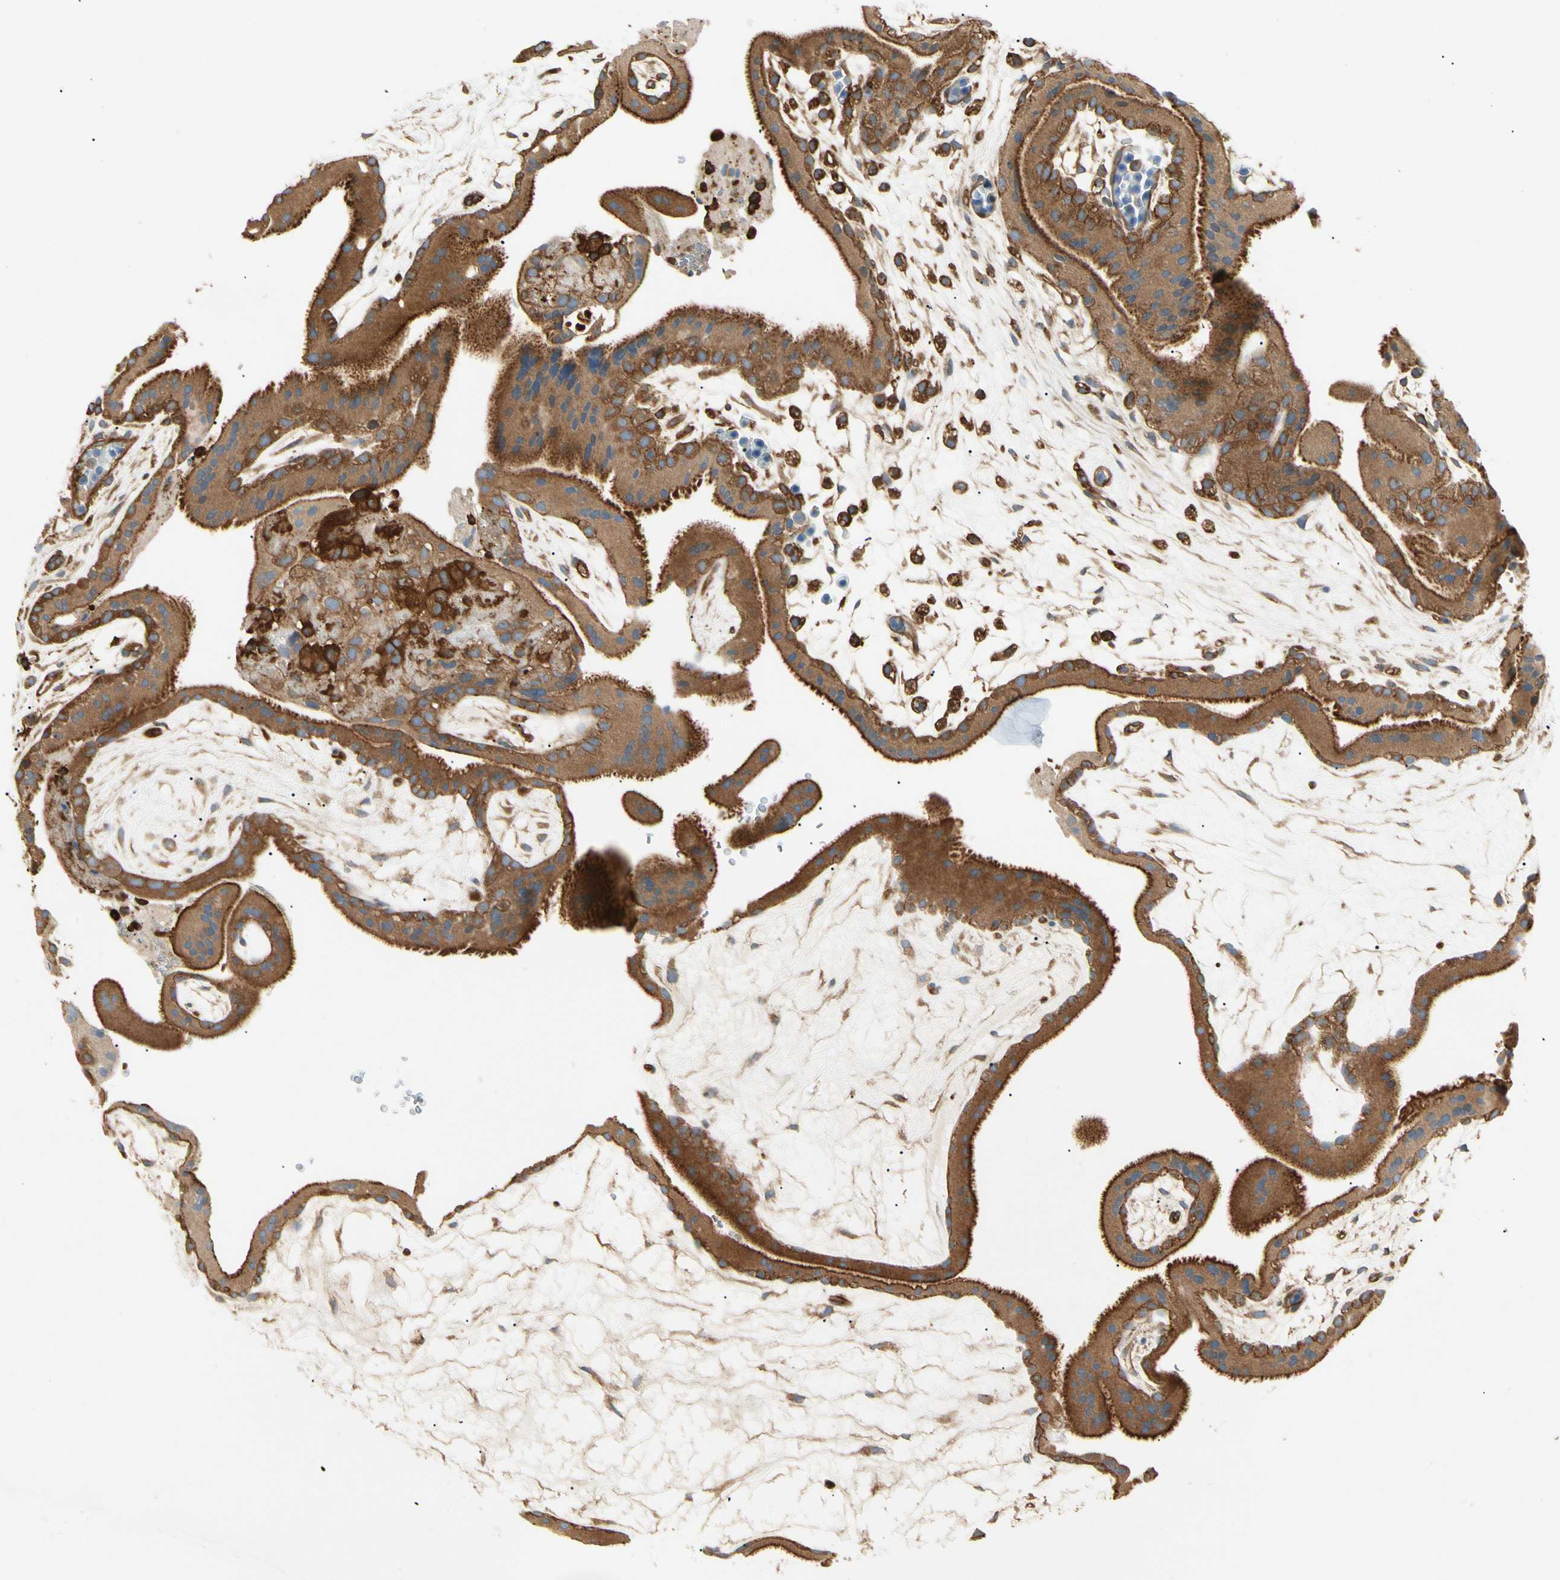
{"staining": {"intensity": "strong", "quantity": ">75%", "location": "cytoplasmic/membranous"}, "tissue": "placenta", "cell_type": "Decidual cells", "image_type": "normal", "snomed": [{"axis": "morphology", "description": "Normal tissue, NOS"}, {"axis": "topography", "description": "Placenta"}], "caption": "Placenta stained for a protein reveals strong cytoplasmic/membranous positivity in decidual cells. The protein is shown in brown color, while the nuclei are stained blue.", "gene": "ARPC2", "patient": {"sex": "female", "age": 19}}